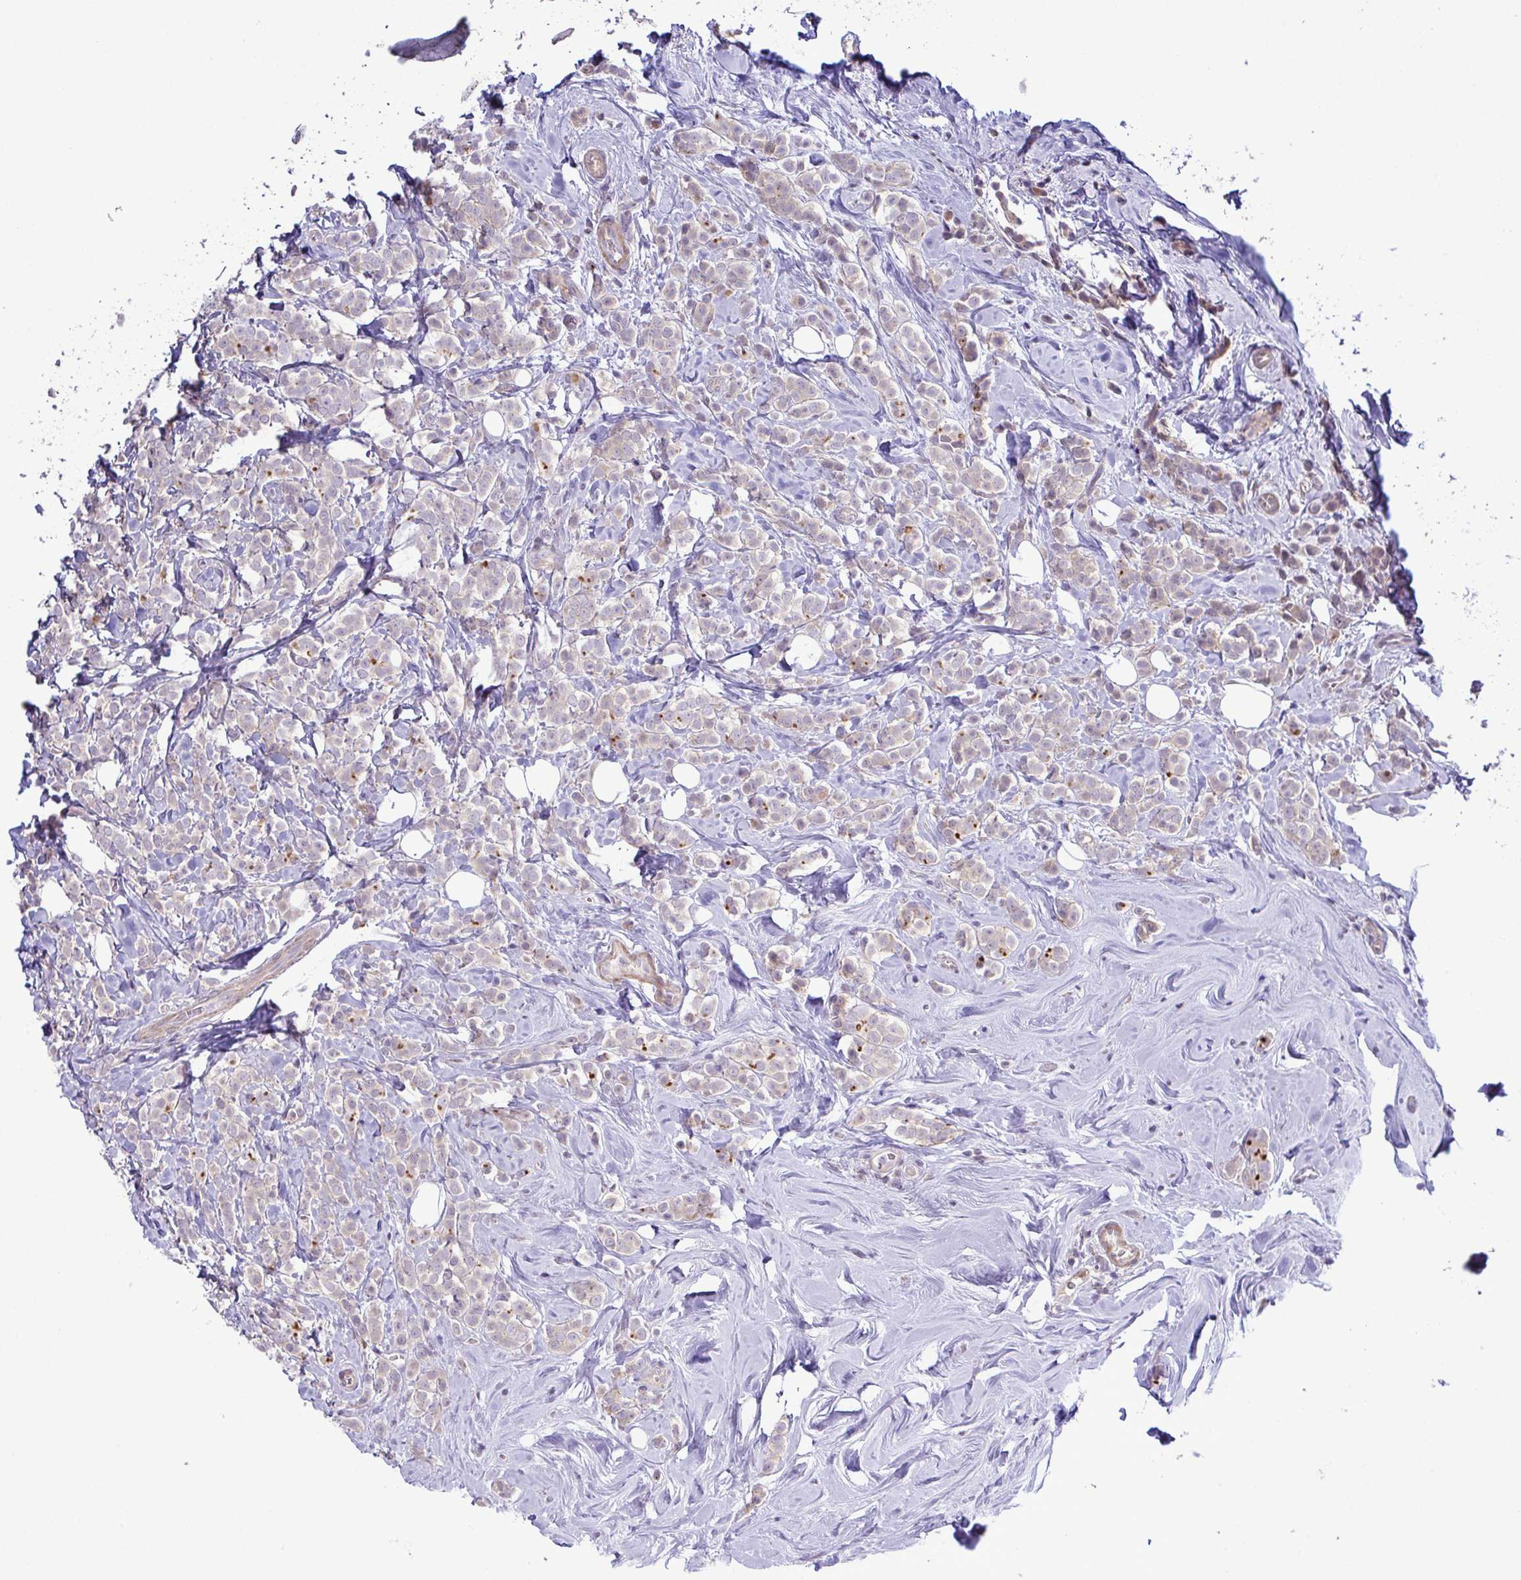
{"staining": {"intensity": "strong", "quantity": "<25%", "location": "cytoplasmic/membranous"}, "tissue": "breast cancer", "cell_type": "Tumor cells", "image_type": "cancer", "snomed": [{"axis": "morphology", "description": "Lobular carcinoma"}, {"axis": "topography", "description": "Breast"}], "caption": "Protein positivity by immunohistochemistry (IHC) exhibits strong cytoplasmic/membranous positivity in approximately <25% of tumor cells in breast lobular carcinoma.", "gene": "SYNPO2L", "patient": {"sex": "female", "age": 49}}